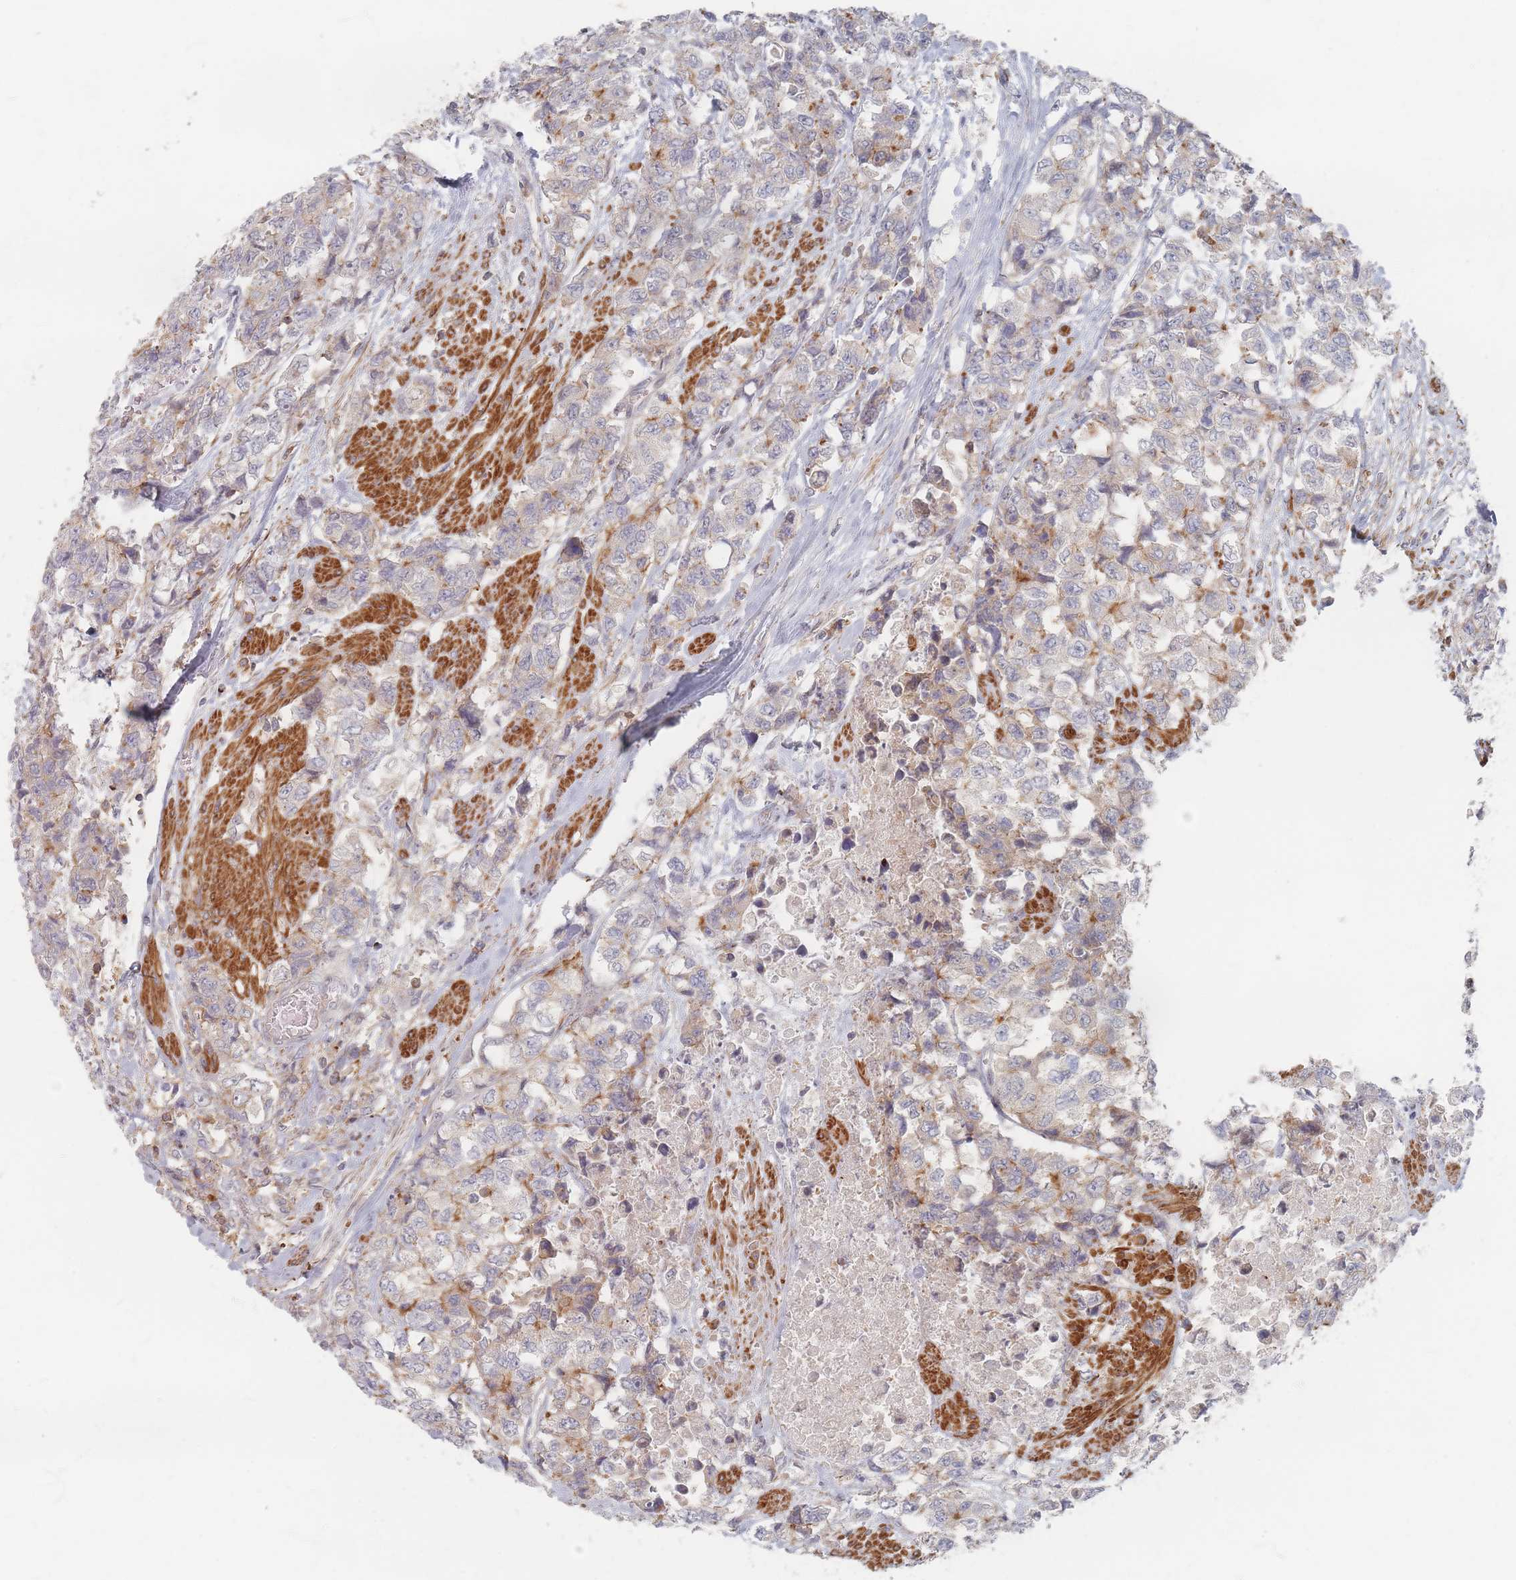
{"staining": {"intensity": "weak", "quantity": "<25%", "location": "cytoplasmic/membranous"}, "tissue": "urothelial cancer", "cell_type": "Tumor cells", "image_type": "cancer", "snomed": [{"axis": "morphology", "description": "Urothelial carcinoma, High grade"}, {"axis": "topography", "description": "Urinary bladder"}], "caption": "Tumor cells are negative for brown protein staining in urothelial cancer.", "gene": "ZNF852", "patient": {"sex": "female", "age": 78}}